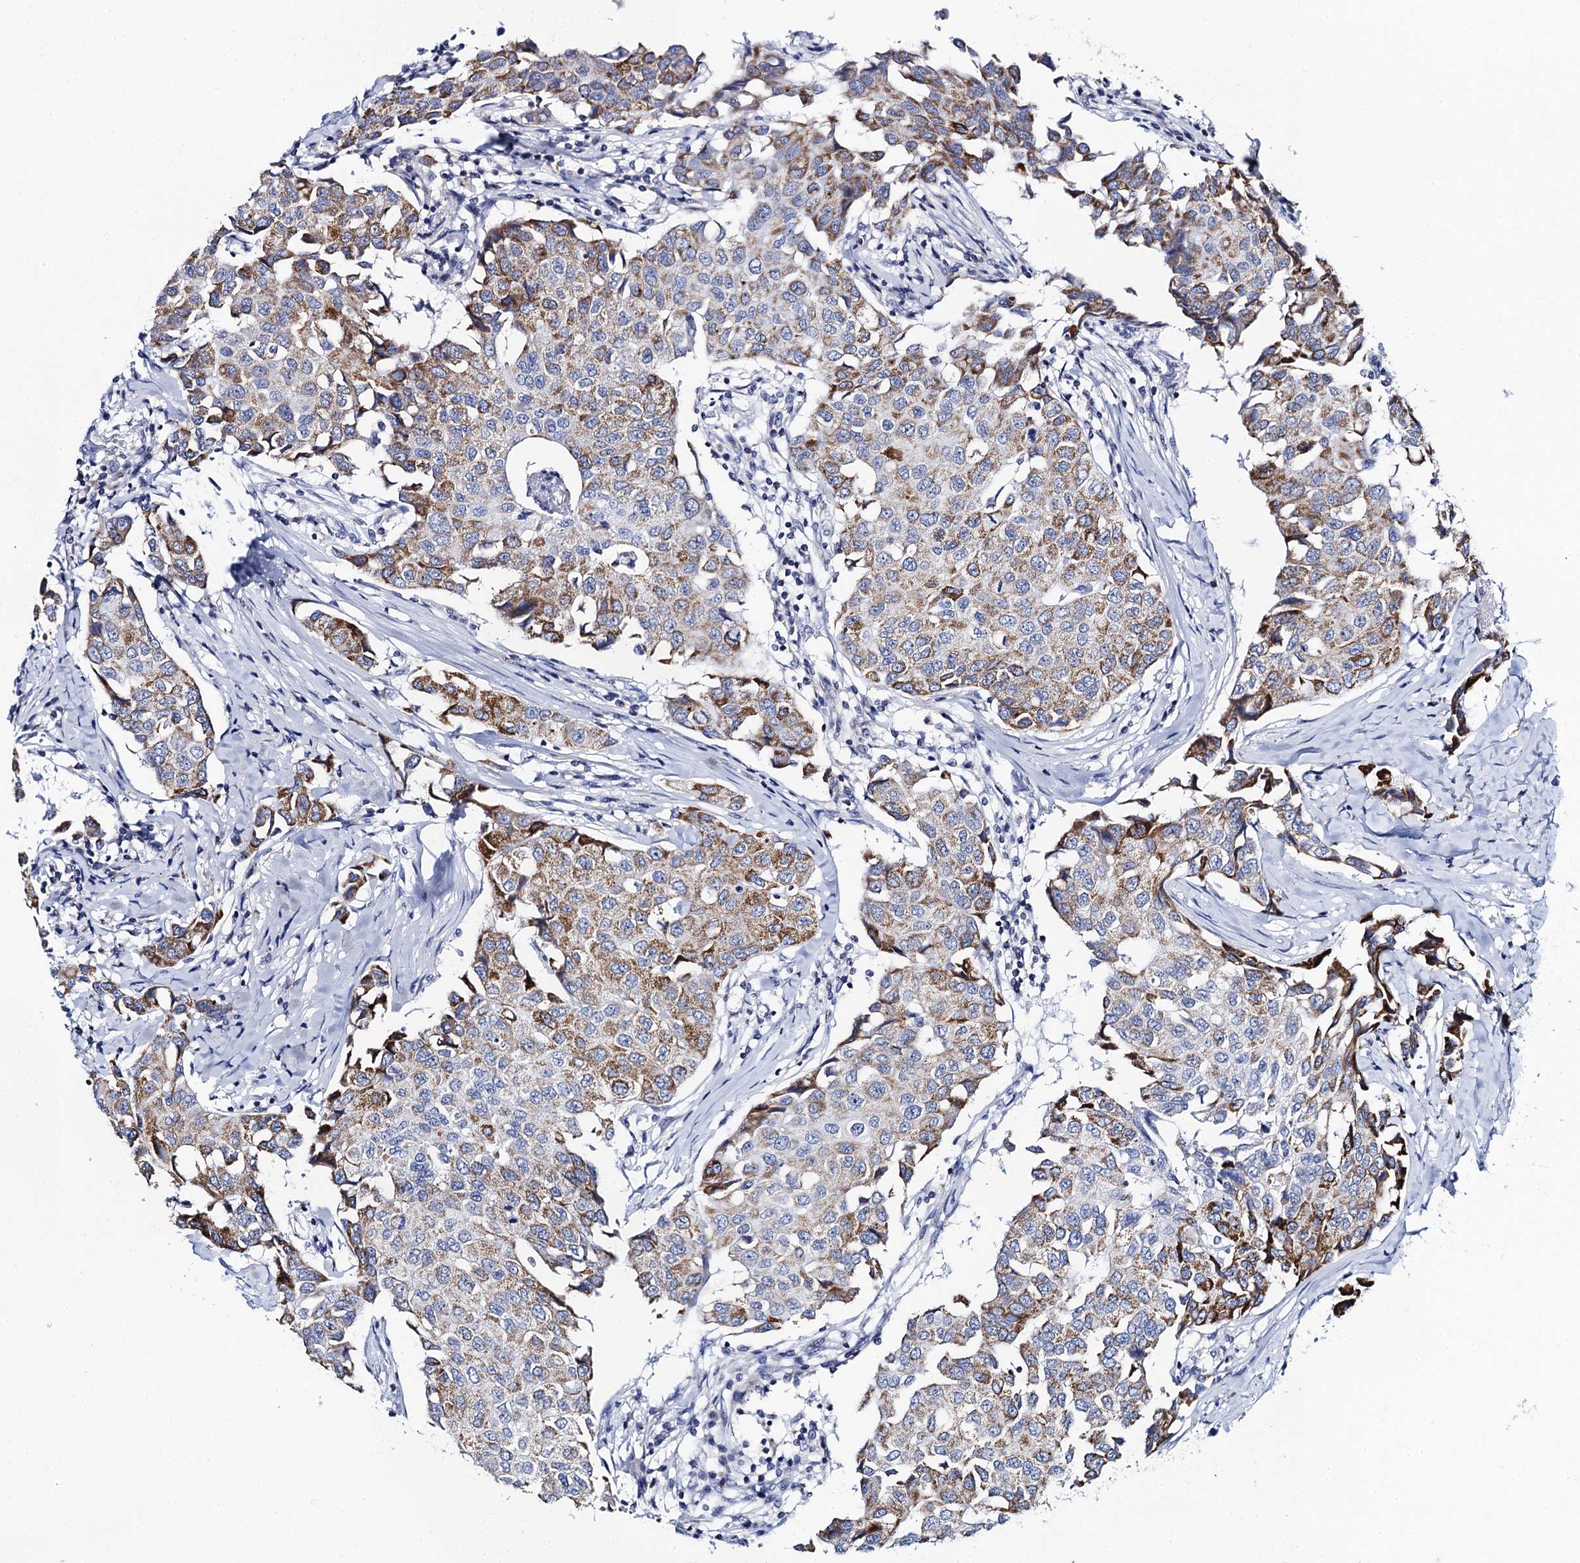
{"staining": {"intensity": "moderate", "quantity": "25%-75%", "location": "cytoplasmic/membranous"}, "tissue": "breast cancer", "cell_type": "Tumor cells", "image_type": "cancer", "snomed": [{"axis": "morphology", "description": "Duct carcinoma"}, {"axis": "topography", "description": "Breast"}], "caption": "An image showing moderate cytoplasmic/membranous positivity in about 25%-75% of tumor cells in breast cancer, as visualized by brown immunohistochemical staining.", "gene": "ACADSB", "patient": {"sex": "female", "age": 80}}